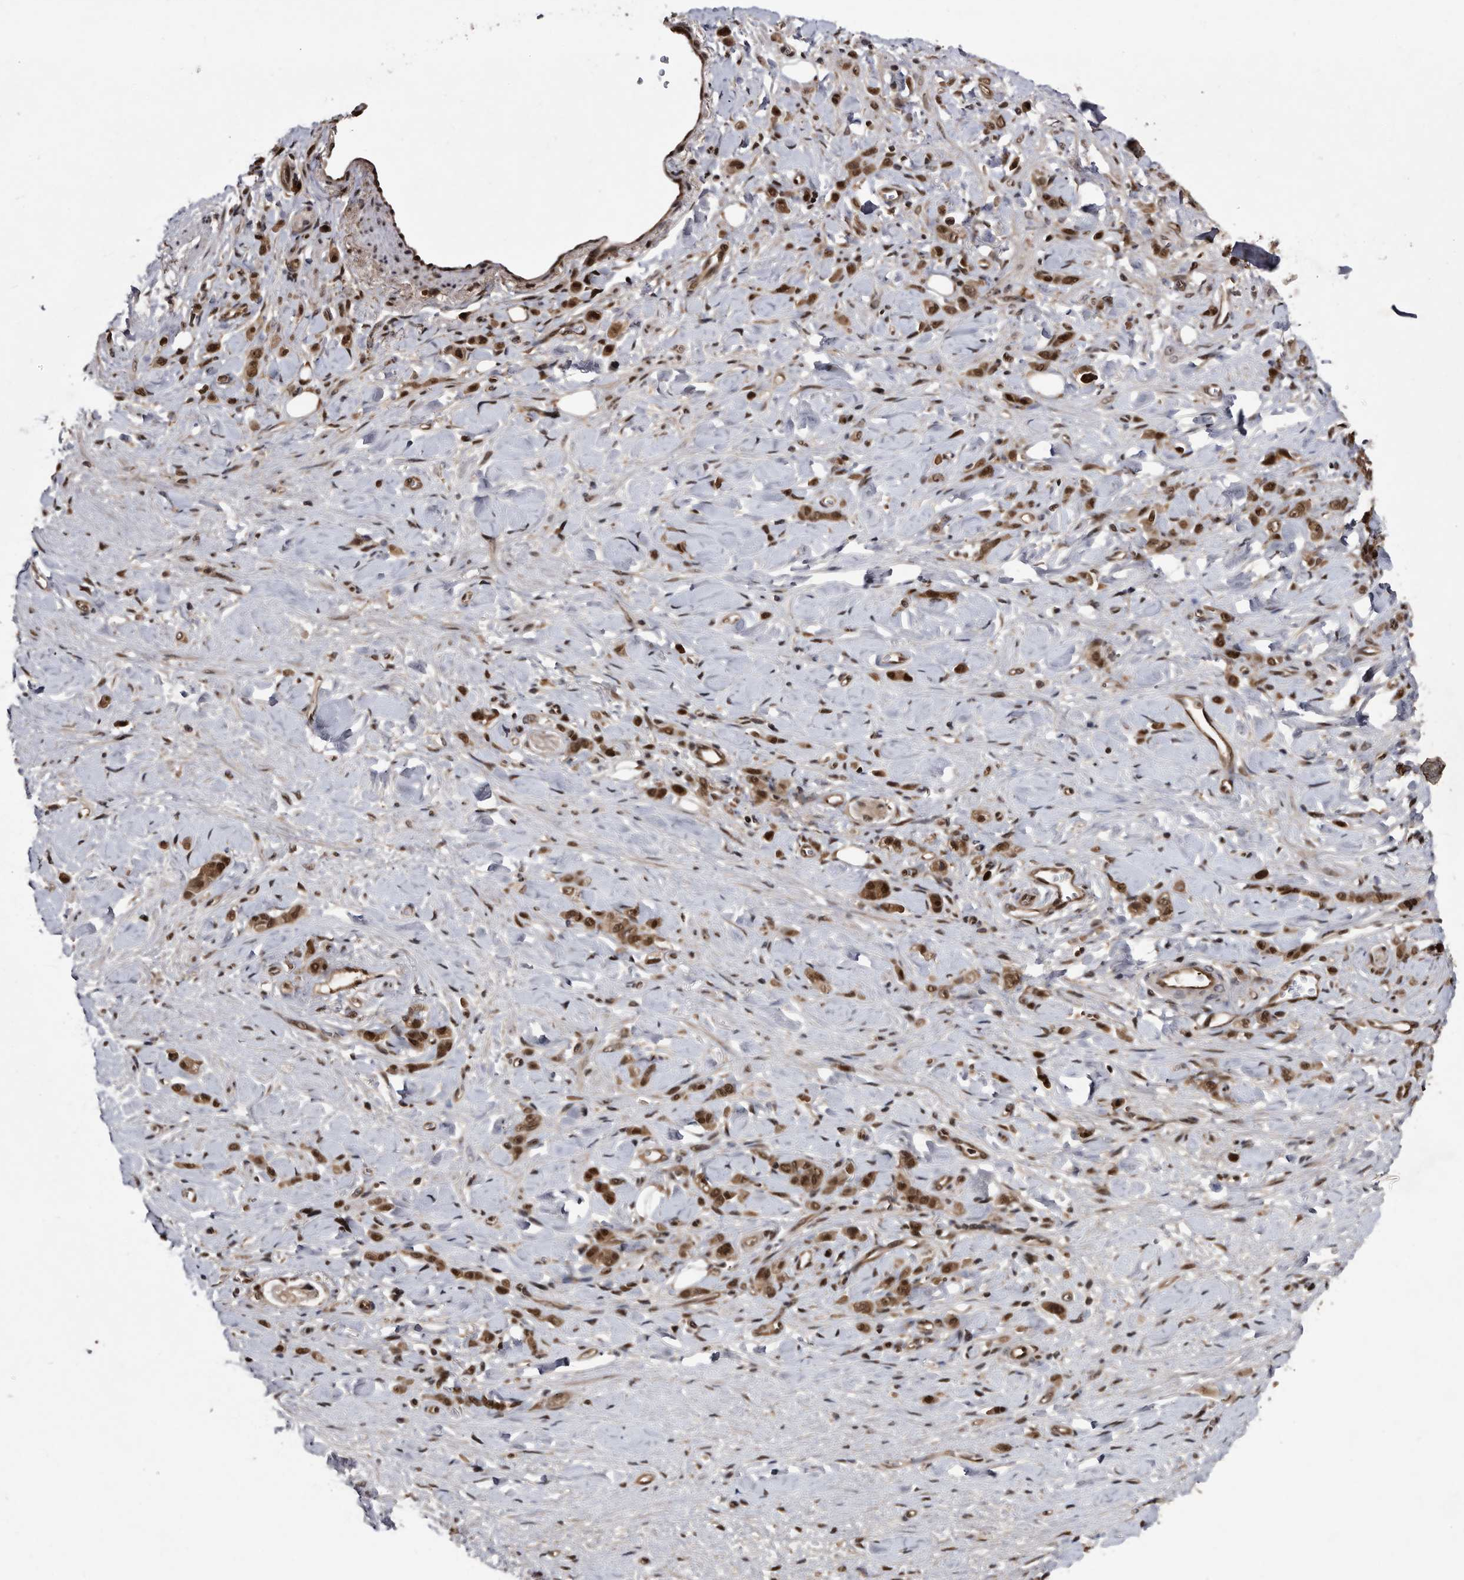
{"staining": {"intensity": "moderate", "quantity": ">75%", "location": "cytoplasmic/membranous,nuclear"}, "tissue": "stomach cancer", "cell_type": "Tumor cells", "image_type": "cancer", "snomed": [{"axis": "morphology", "description": "Normal tissue, NOS"}, {"axis": "morphology", "description": "Adenocarcinoma, NOS"}, {"axis": "topography", "description": "Stomach"}], "caption": "High-power microscopy captured an immunohistochemistry micrograph of stomach adenocarcinoma, revealing moderate cytoplasmic/membranous and nuclear expression in about >75% of tumor cells. Using DAB (3,3'-diaminobenzidine) (brown) and hematoxylin (blue) stains, captured at high magnification using brightfield microscopy.", "gene": "RAD23B", "patient": {"sex": "male", "age": 82}}